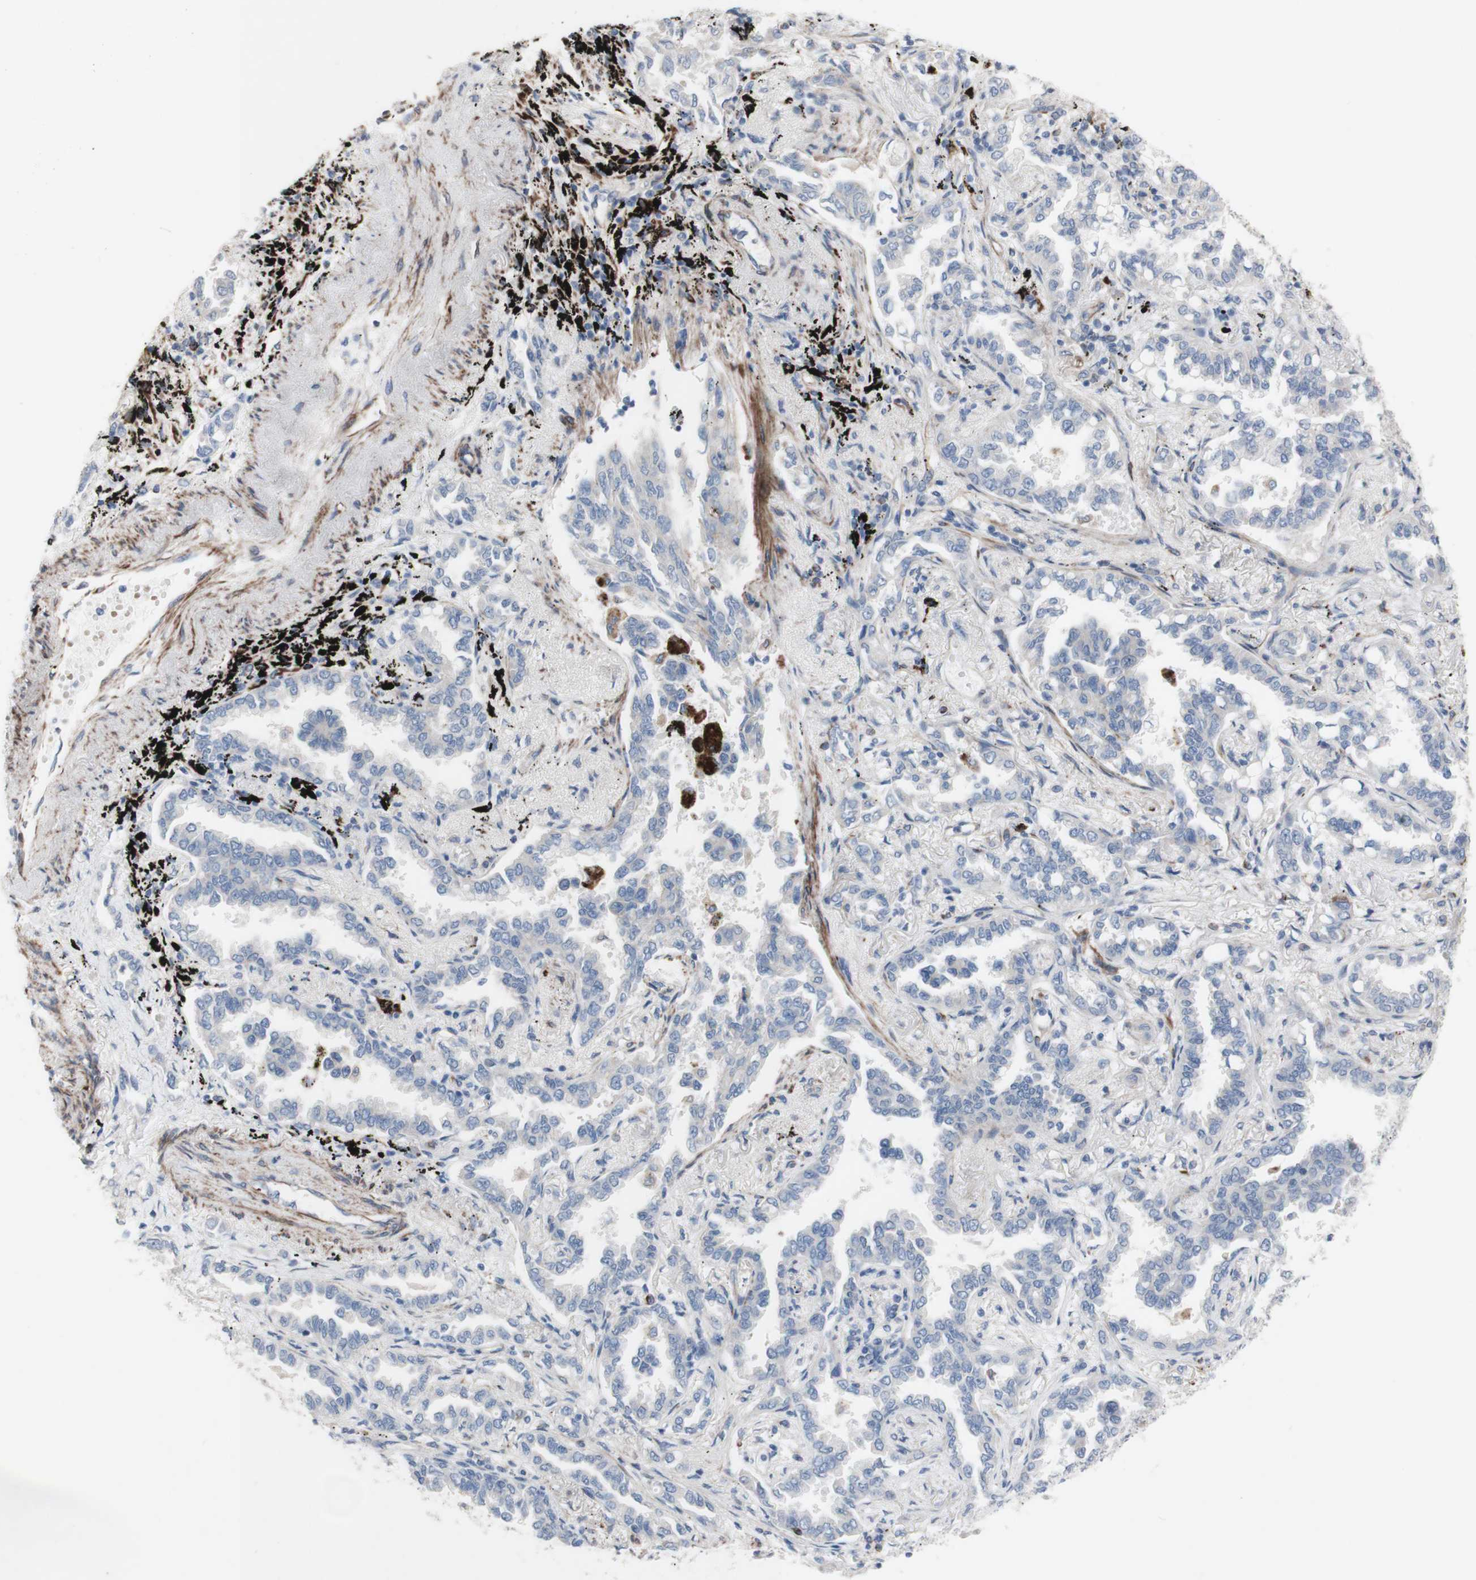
{"staining": {"intensity": "negative", "quantity": "none", "location": "none"}, "tissue": "lung cancer", "cell_type": "Tumor cells", "image_type": "cancer", "snomed": [{"axis": "morphology", "description": "Normal tissue, NOS"}, {"axis": "morphology", "description": "Adenocarcinoma, NOS"}, {"axis": "topography", "description": "Lung"}], "caption": "This is a micrograph of IHC staining of lung cancer, which shows no positivity in tumor cells.", "gene": "AGPAT5", "patient": {"sex": "male", "age": 59}}